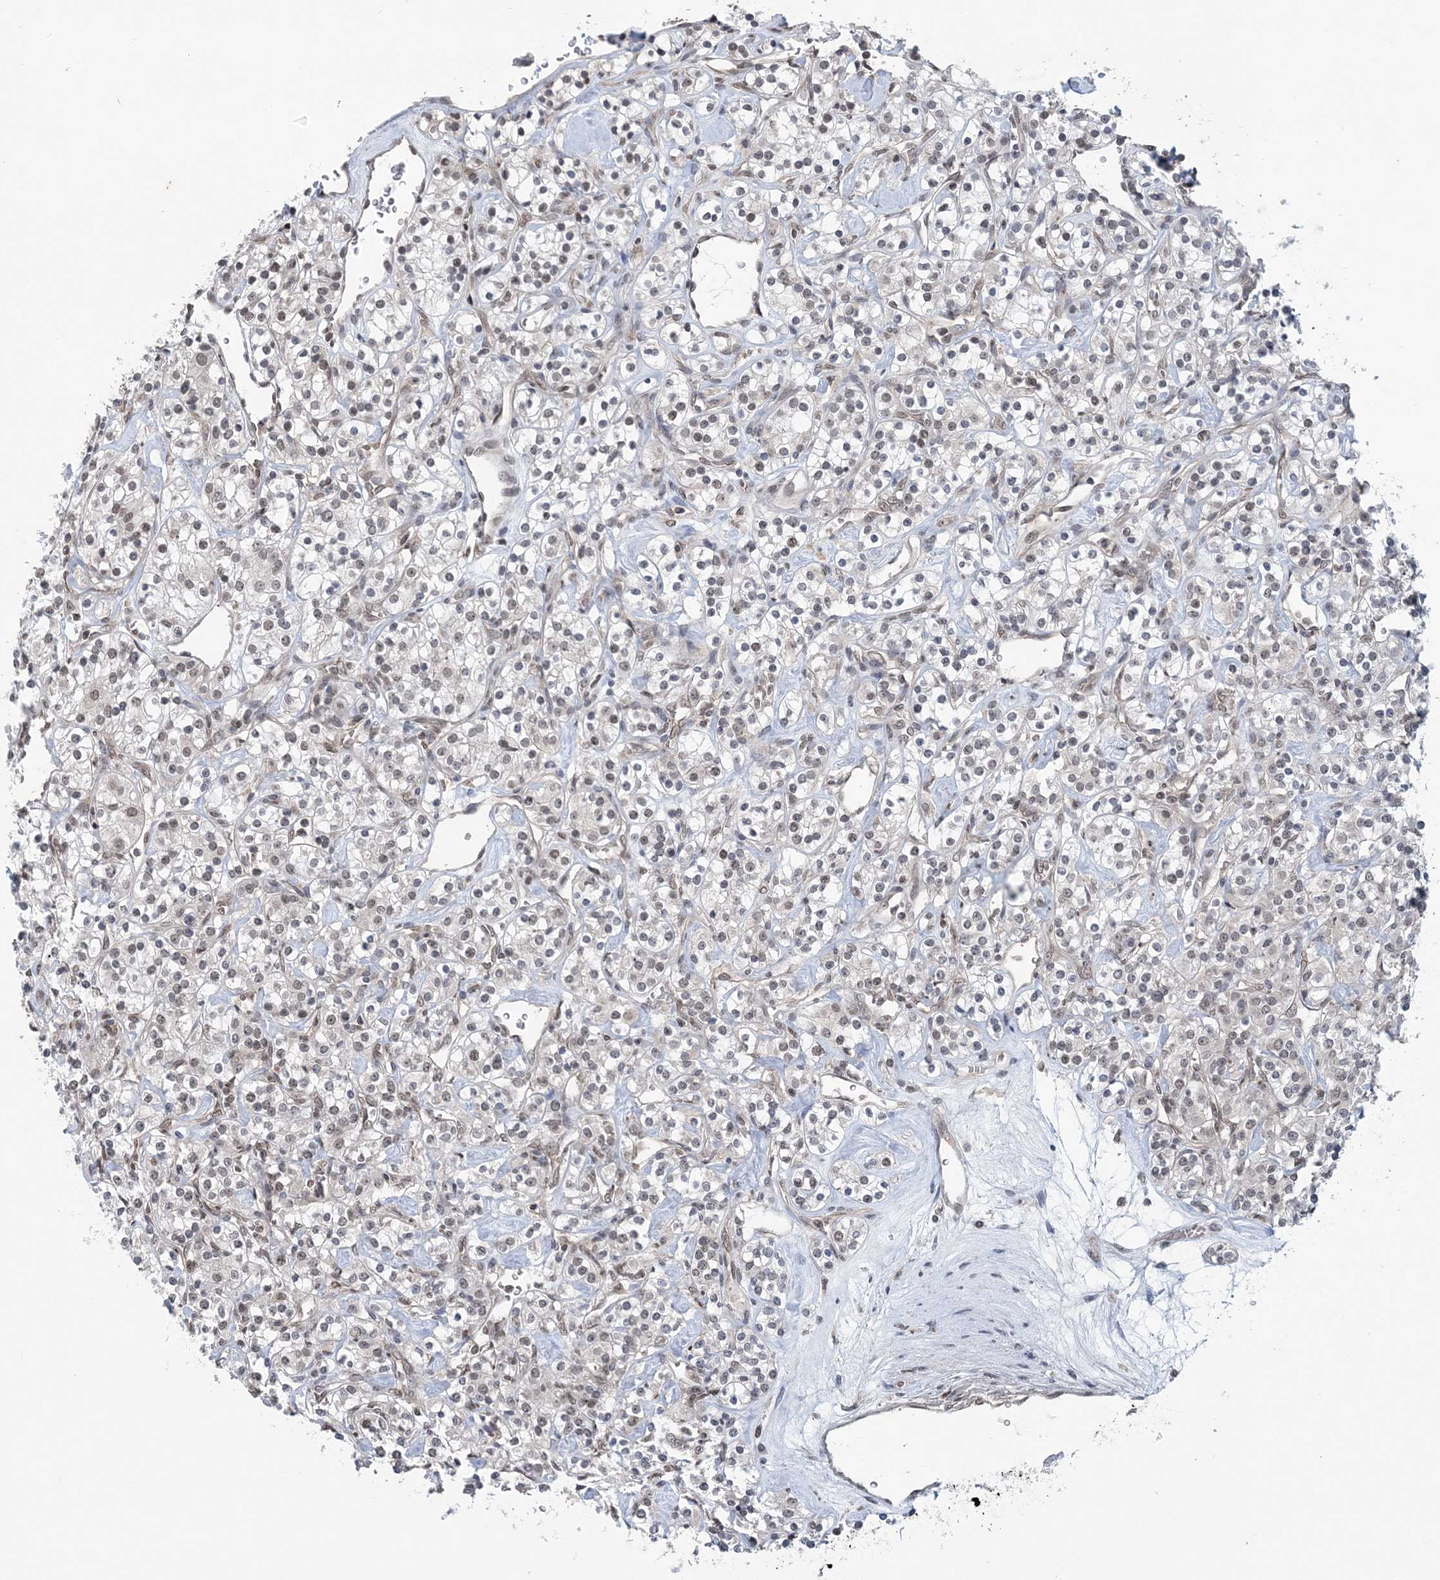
{"staining": {"intensity": "weak", "quantity": ">75%", "location": "nuclear"}, "tissue": "renal cancer", "cell_type": "Tumor cells", "image_type": "cancer", "snomed": [{"axis": "morphology", "description": "Adenocarcinoma, NOS"}, {"axis": "topography", "description": "Kidney"}], "caption": "Human renal adenocarcinoma stained with a protein marker displays weak staining in tumor cells.", "gene": "CCDC152", "patient": {"sex": "male", "age": 77}}